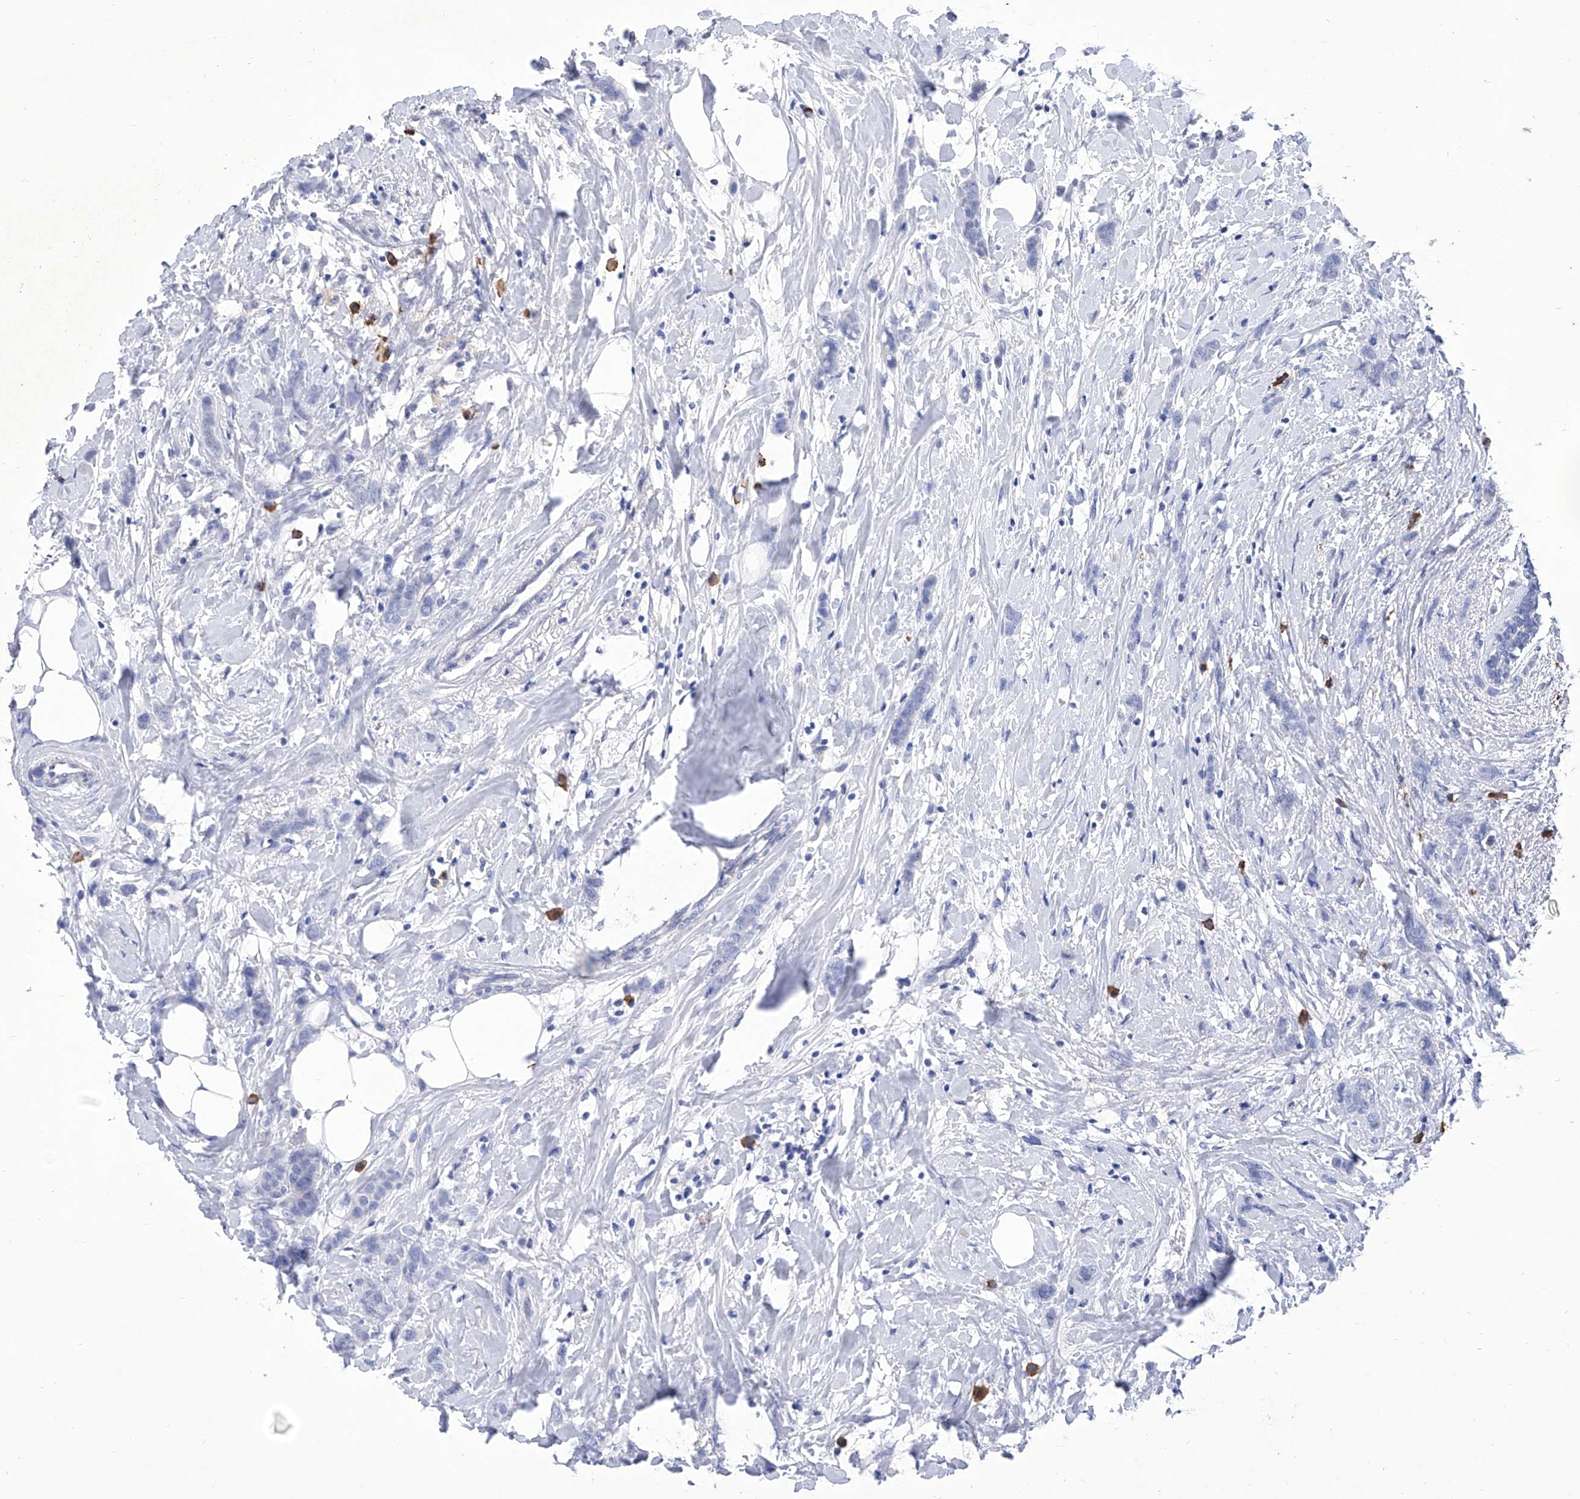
{"staining": {"intensity": "negative", "quantity": "none", "location": "none"}, "tissue": "breast cancer", "cell_type": "Tumor cells", "image_type": "cancer", "snomed": [{"axis": "morphology", "description": "Lobular carcinoma, in situ"}, {"axis": "morphology", "description": "Lobular carcinoma"}, {"axis": "topography", "description": "Breast"}], "caption": "Tumor cells are negative for protein expression in human lobular carcinoma in situ (breast).", "gene": "IFNL2", "patient": {"sex": "female", "age": 41}}